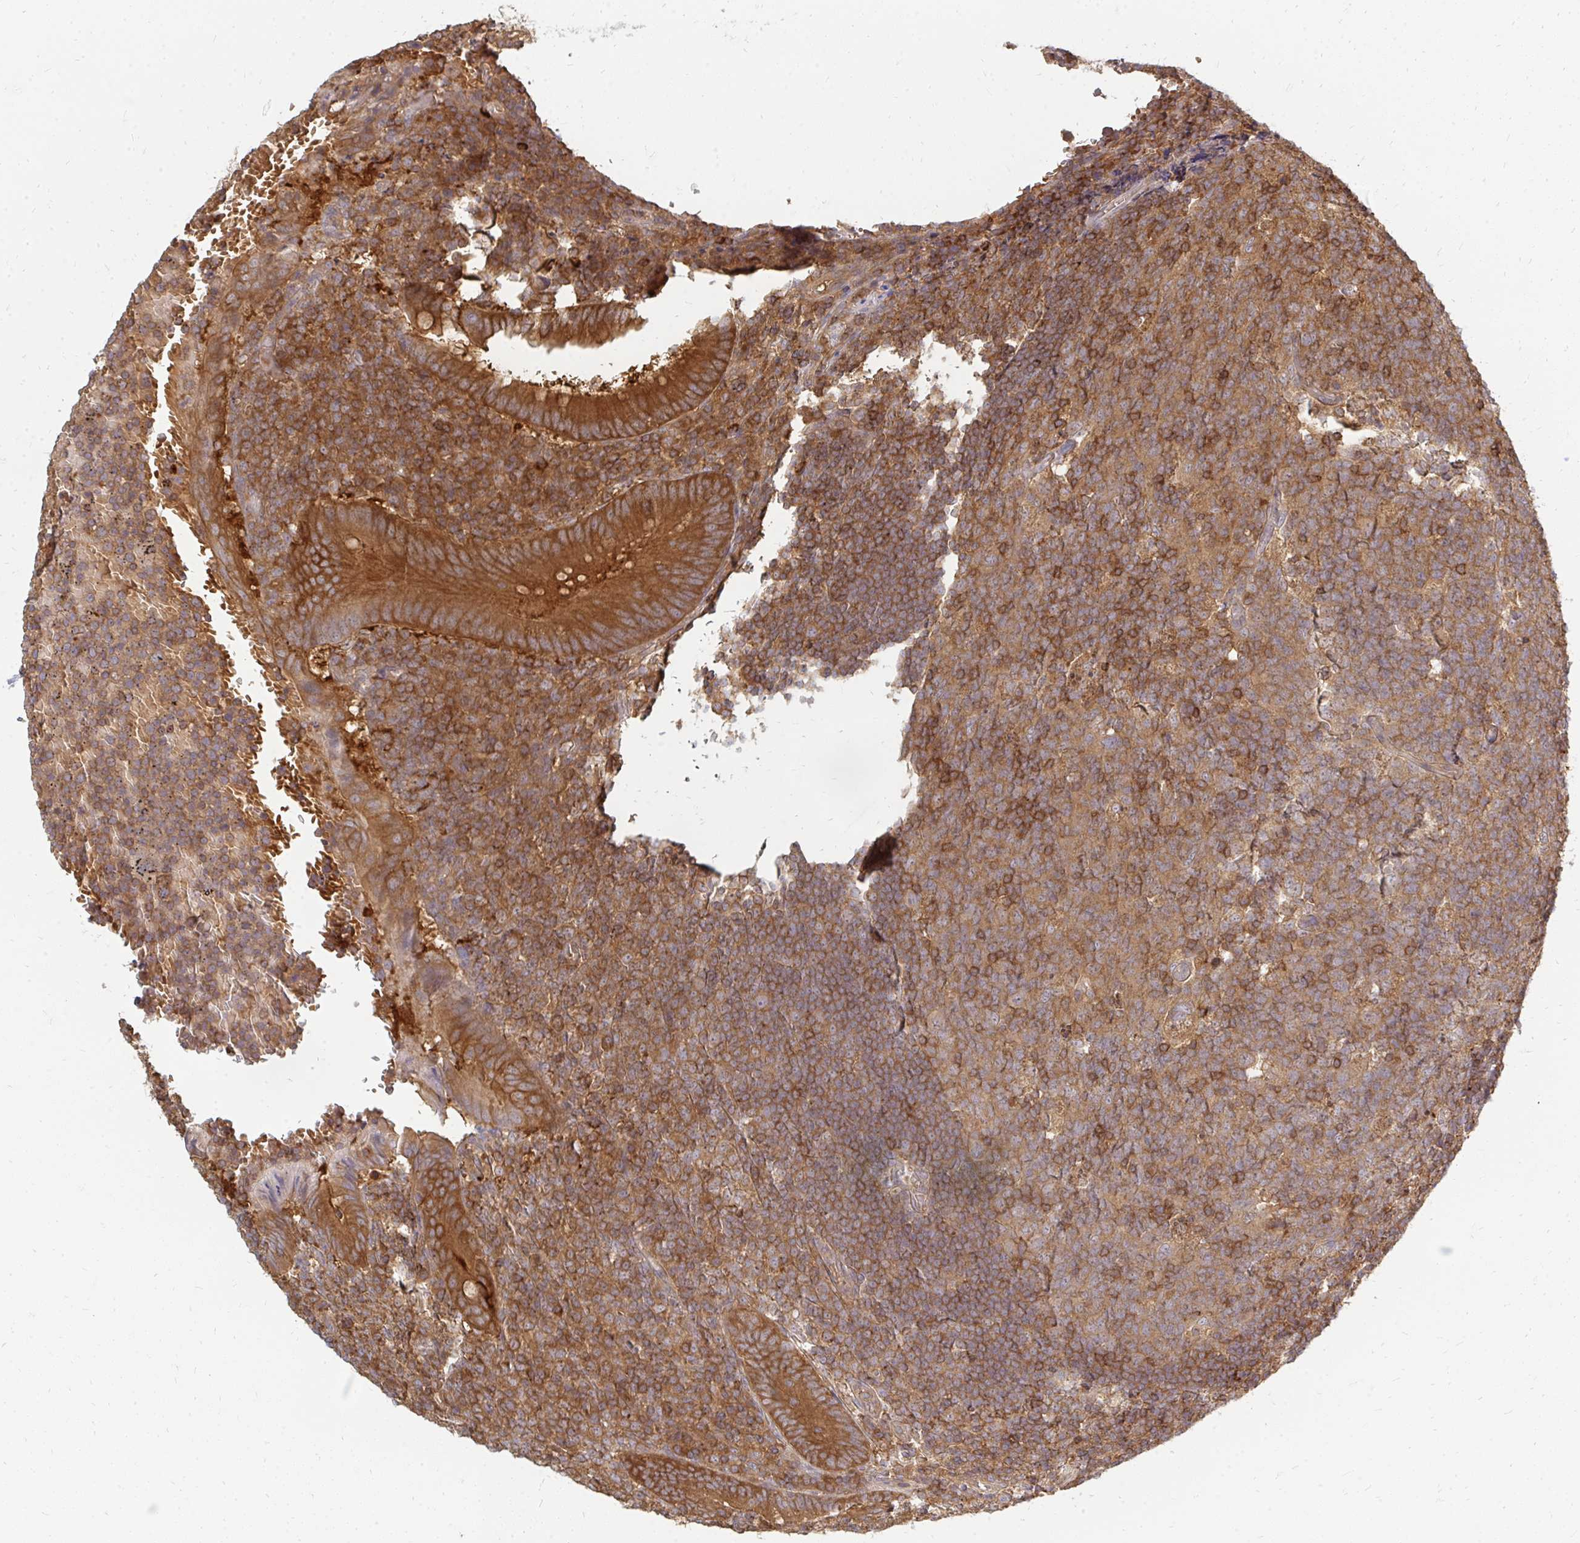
{"staining": {"intensity": "strong", "quantity": ">75%", "location": "nuclear"}, "tissue": "appendix", "cell_type": "Glandular cells", "image_type": "normal", "snomed": [{"axis": "morphology", "description": "Normal tissue, NOS"}, {"axis": "topography", "description": "Appendix"}], "caption": "Appendix was stained to show a protein in brown. There is high levels of strong nuclear staining in approximately >75% of glandular cells.", "gene": "ZNF285", "patient": {"sex": "male", "age": 18}}